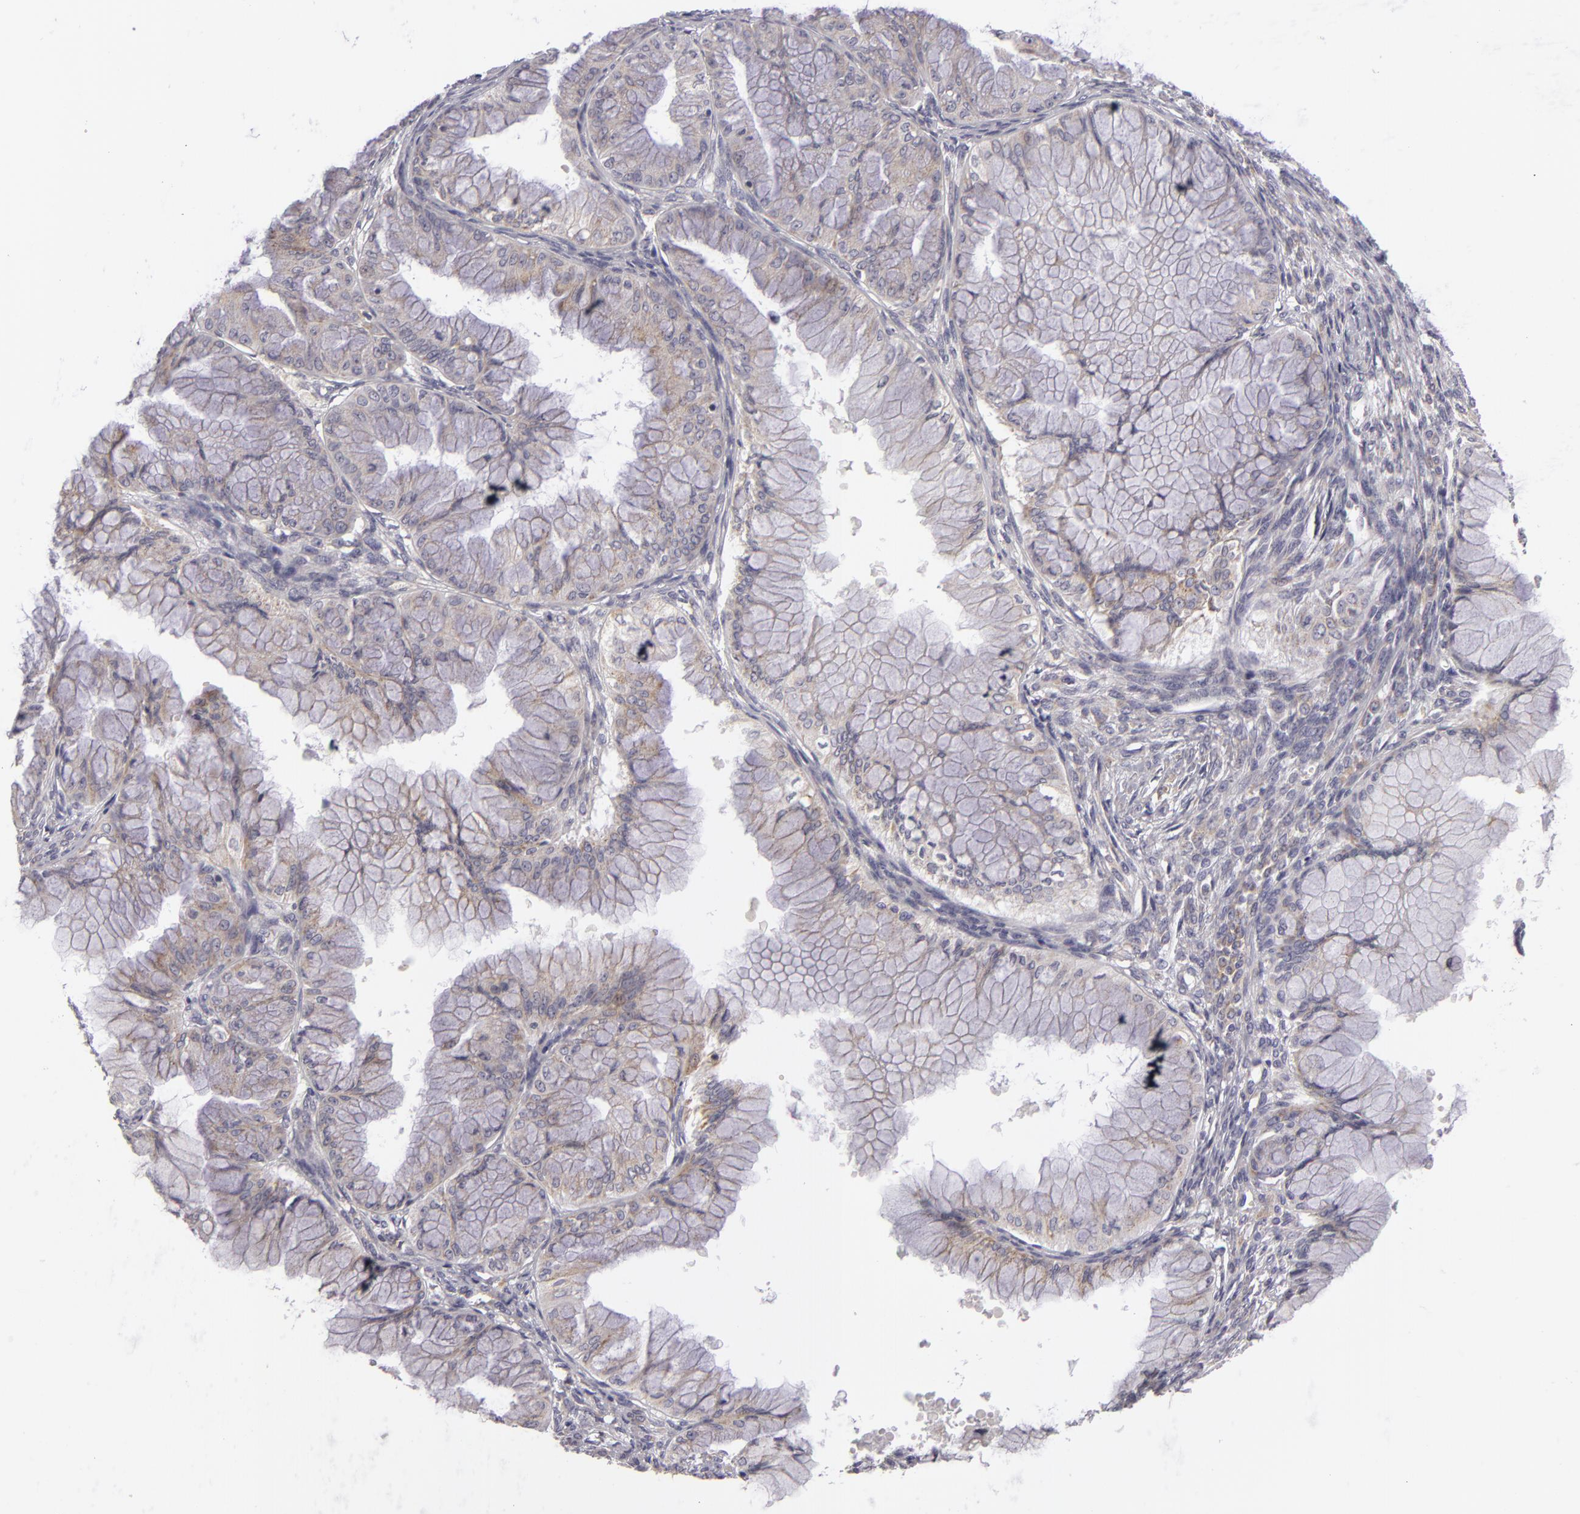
{"staining": {"intensity": "weak", "quantity": "25%-75%", "location": "cytoplasmic/membranous"}, "tissue": "ovarian cancer", "cell_type": "Tumor cells", "image_type": "cancer", "snomed": [{"axis": "morphology", "description": "Cystadenocarcinoma, mucinous, NOS"}, {"axis": "topography", "description": "Ovary"}], "caption": "DAB immunohistochemical staining of ovarian cancer (mucinous cystadenocarcinoma) shows weak cytoplasmic/membranous protein positivity in about 25%-75% of tumor cells.", "gene": "ATP2B3", "patient": {"sex": "female", "age": 63}}